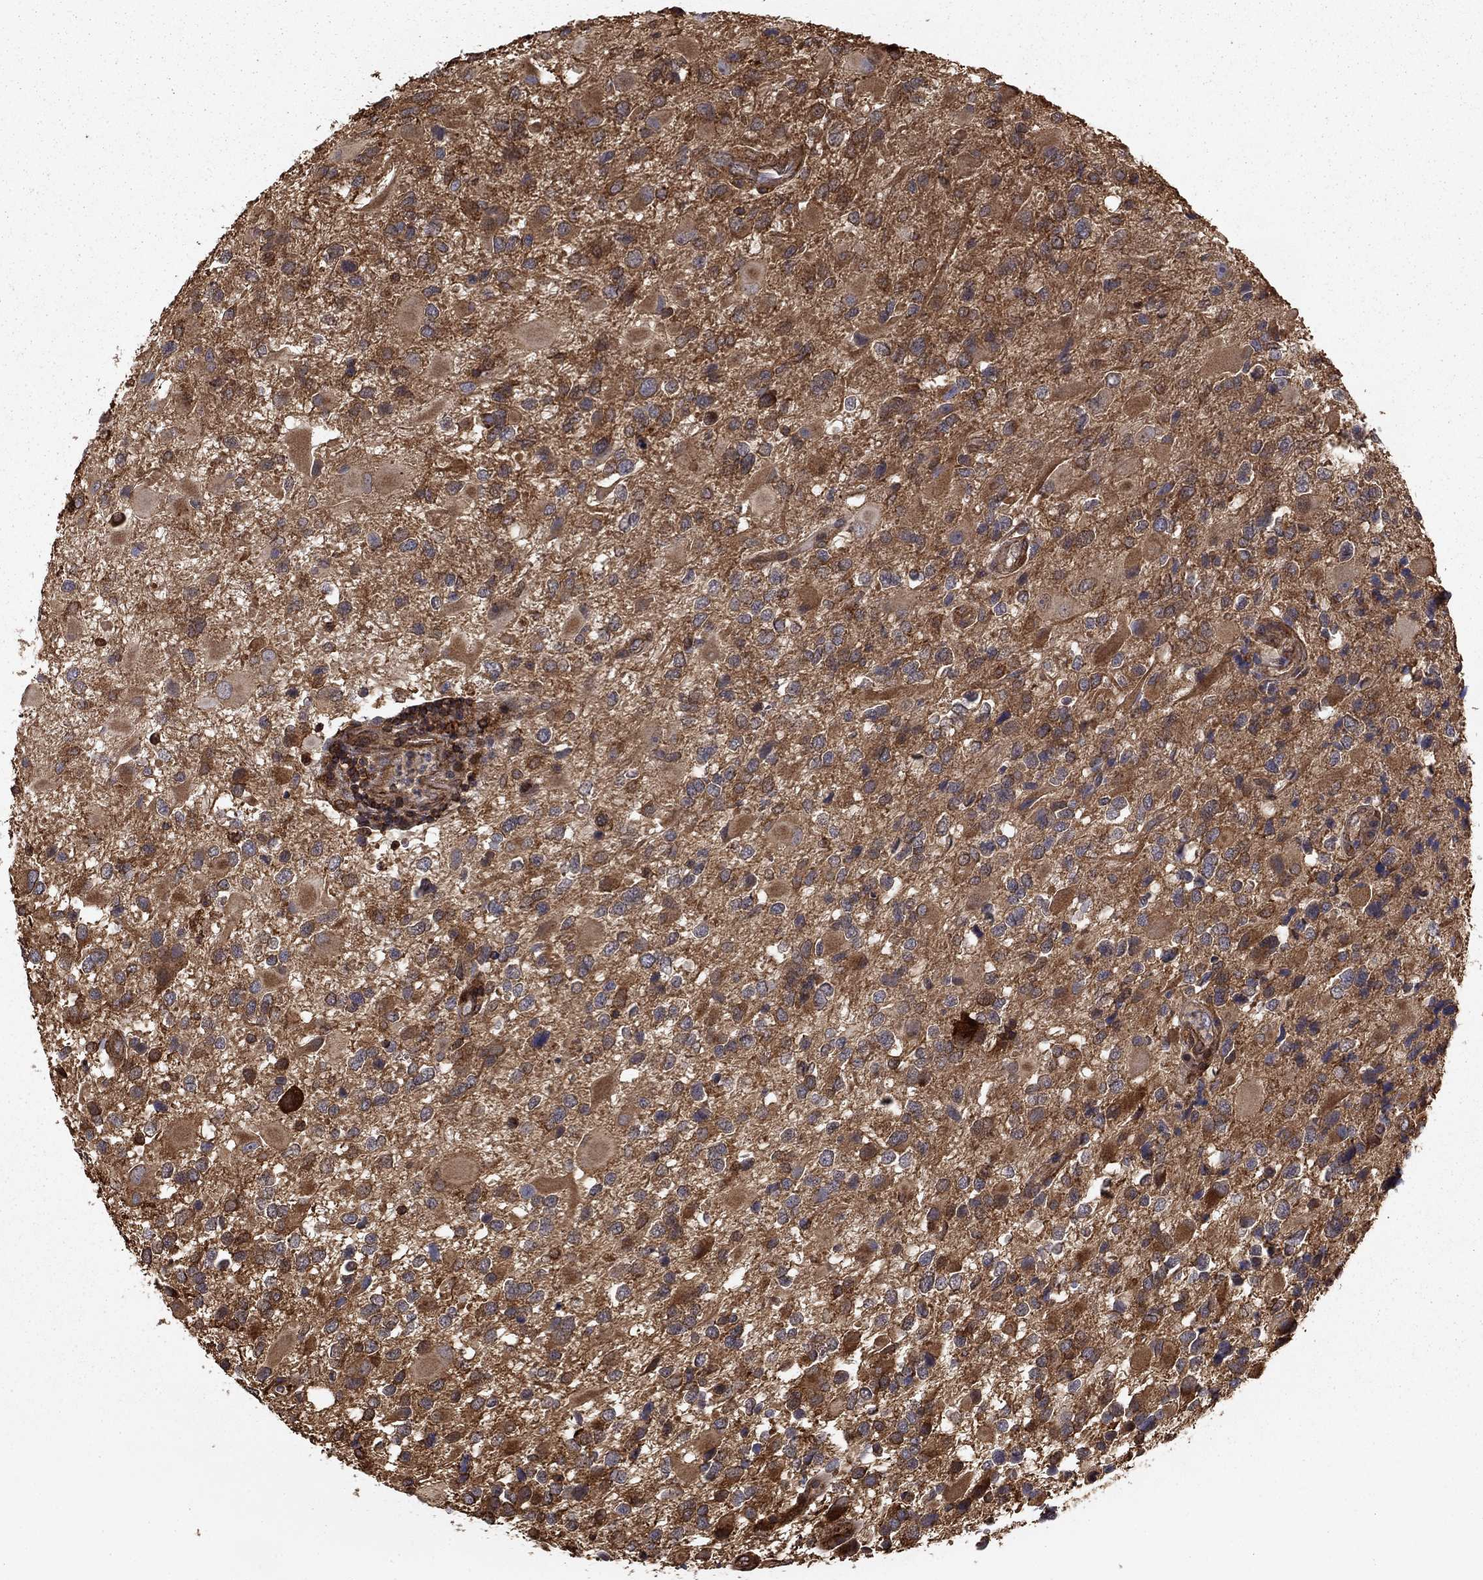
{"staining": {"intensity": "moderate", "quantity": "25%-75%", "location": "cytoplasmic/membranous"}, "tissue": "glioma", "cell_type": "Tumor cells", "image_type": "cancer", "snomed": [{"axis": "morphology", "description": "Glioma, malignant, Low grade"}, {"axis": "topography", "description": "Brain"}], "caption": "This is an image of immunohistochemistry staining of glioma, which shows moderate expression in the cytoplasmic/membranous of tumor cells.", "gene": "HABP4", "patient": {"sex": "female", "age": 32}}